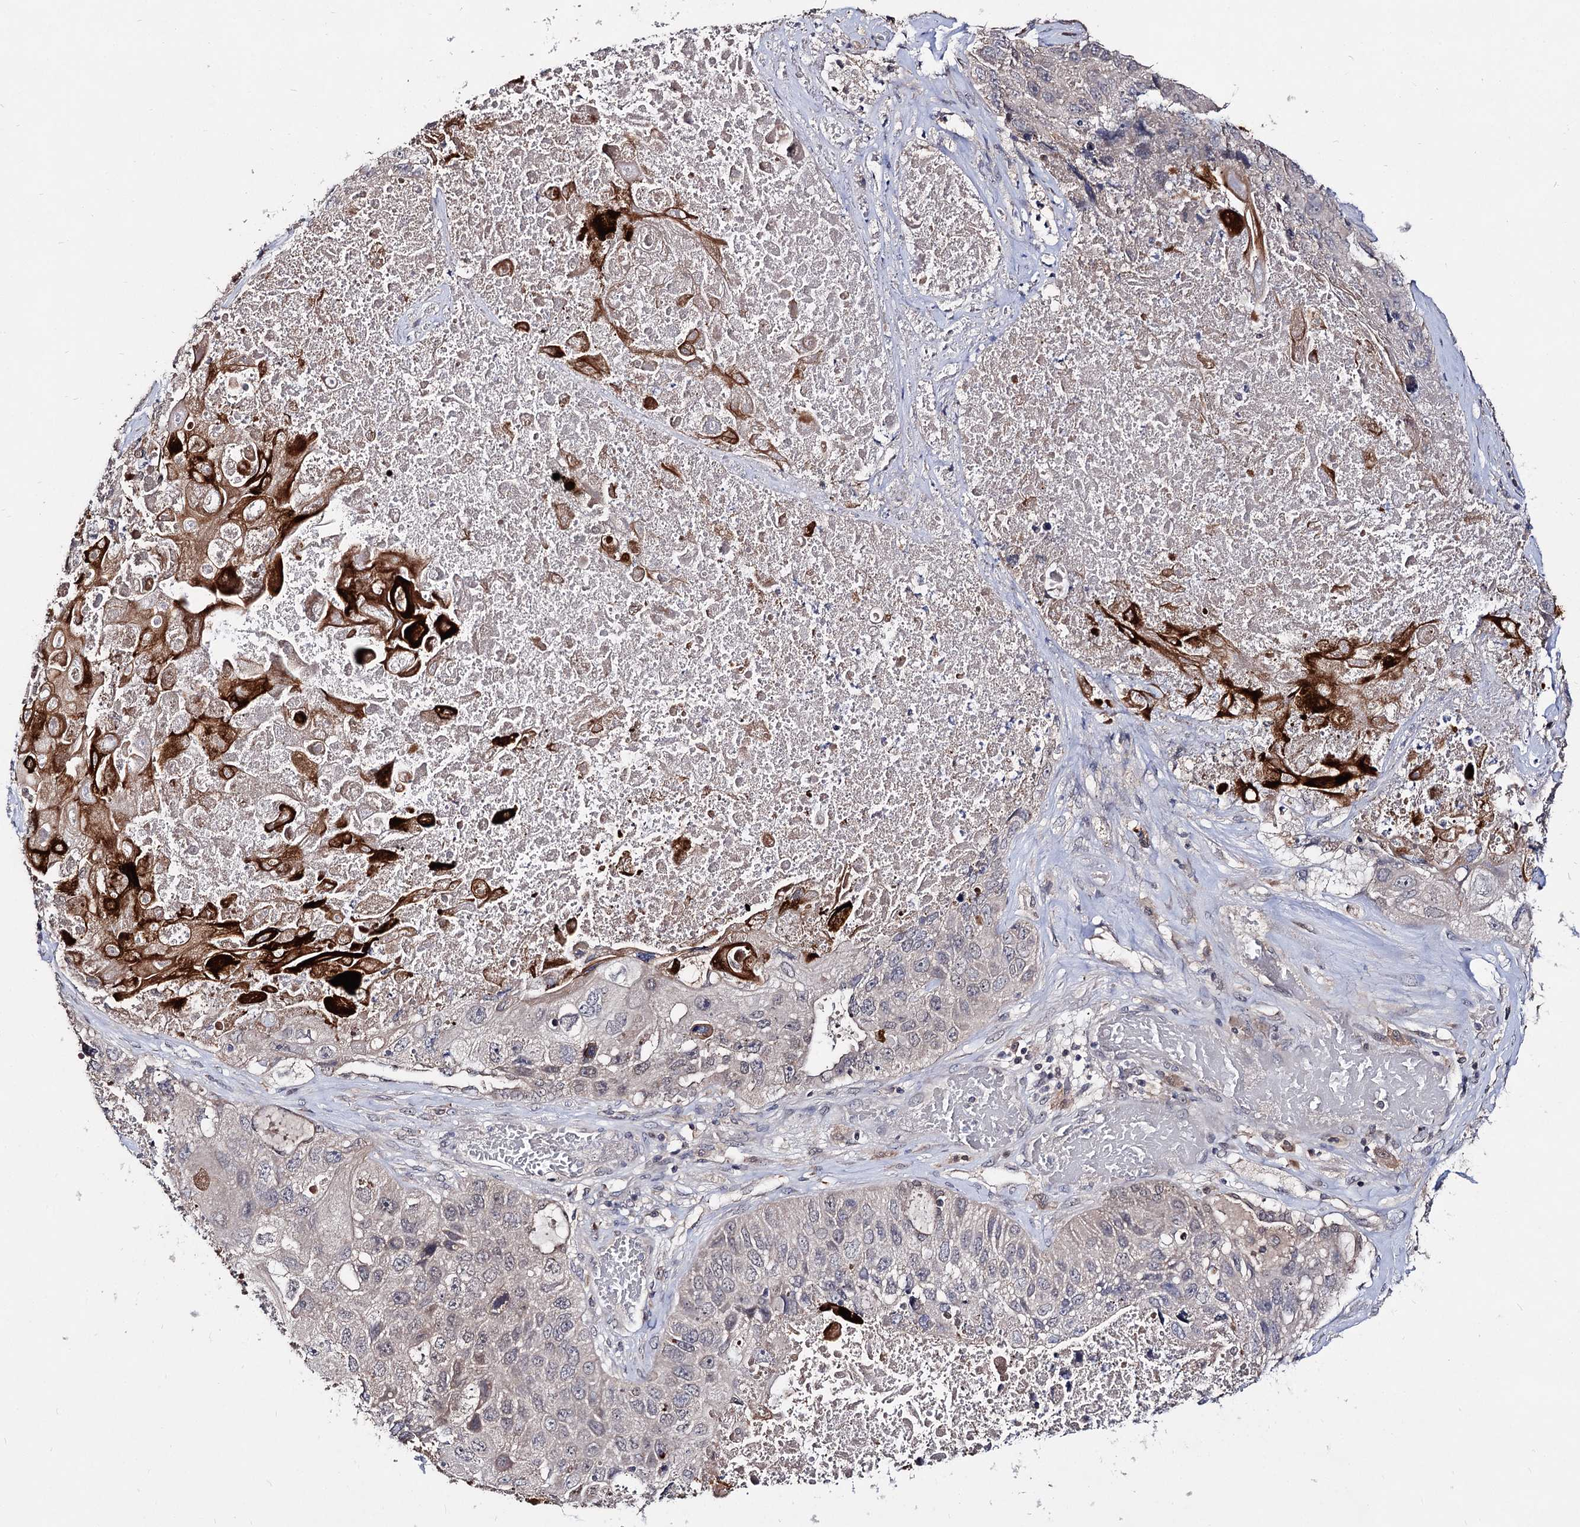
{"staining": {"intensity": "negative", "quantity": "none", "location": "none"}, "tissue": "lung cancer", "cell_type": "Tumor cells", "image_type": "cancer", "snomed": [{"axis": "morphology", "description": "Squamous cell carcinoma, NOS"}, {"axis": "topography", "description": "Lung"}], "caption": "Immunohistochemical staining of human squamous cell carcinoma (lung) demonstrates no significant positivity in tumor cells.", "gene": "ACTR6", "patient": {"sex": "male", "age": 61}}